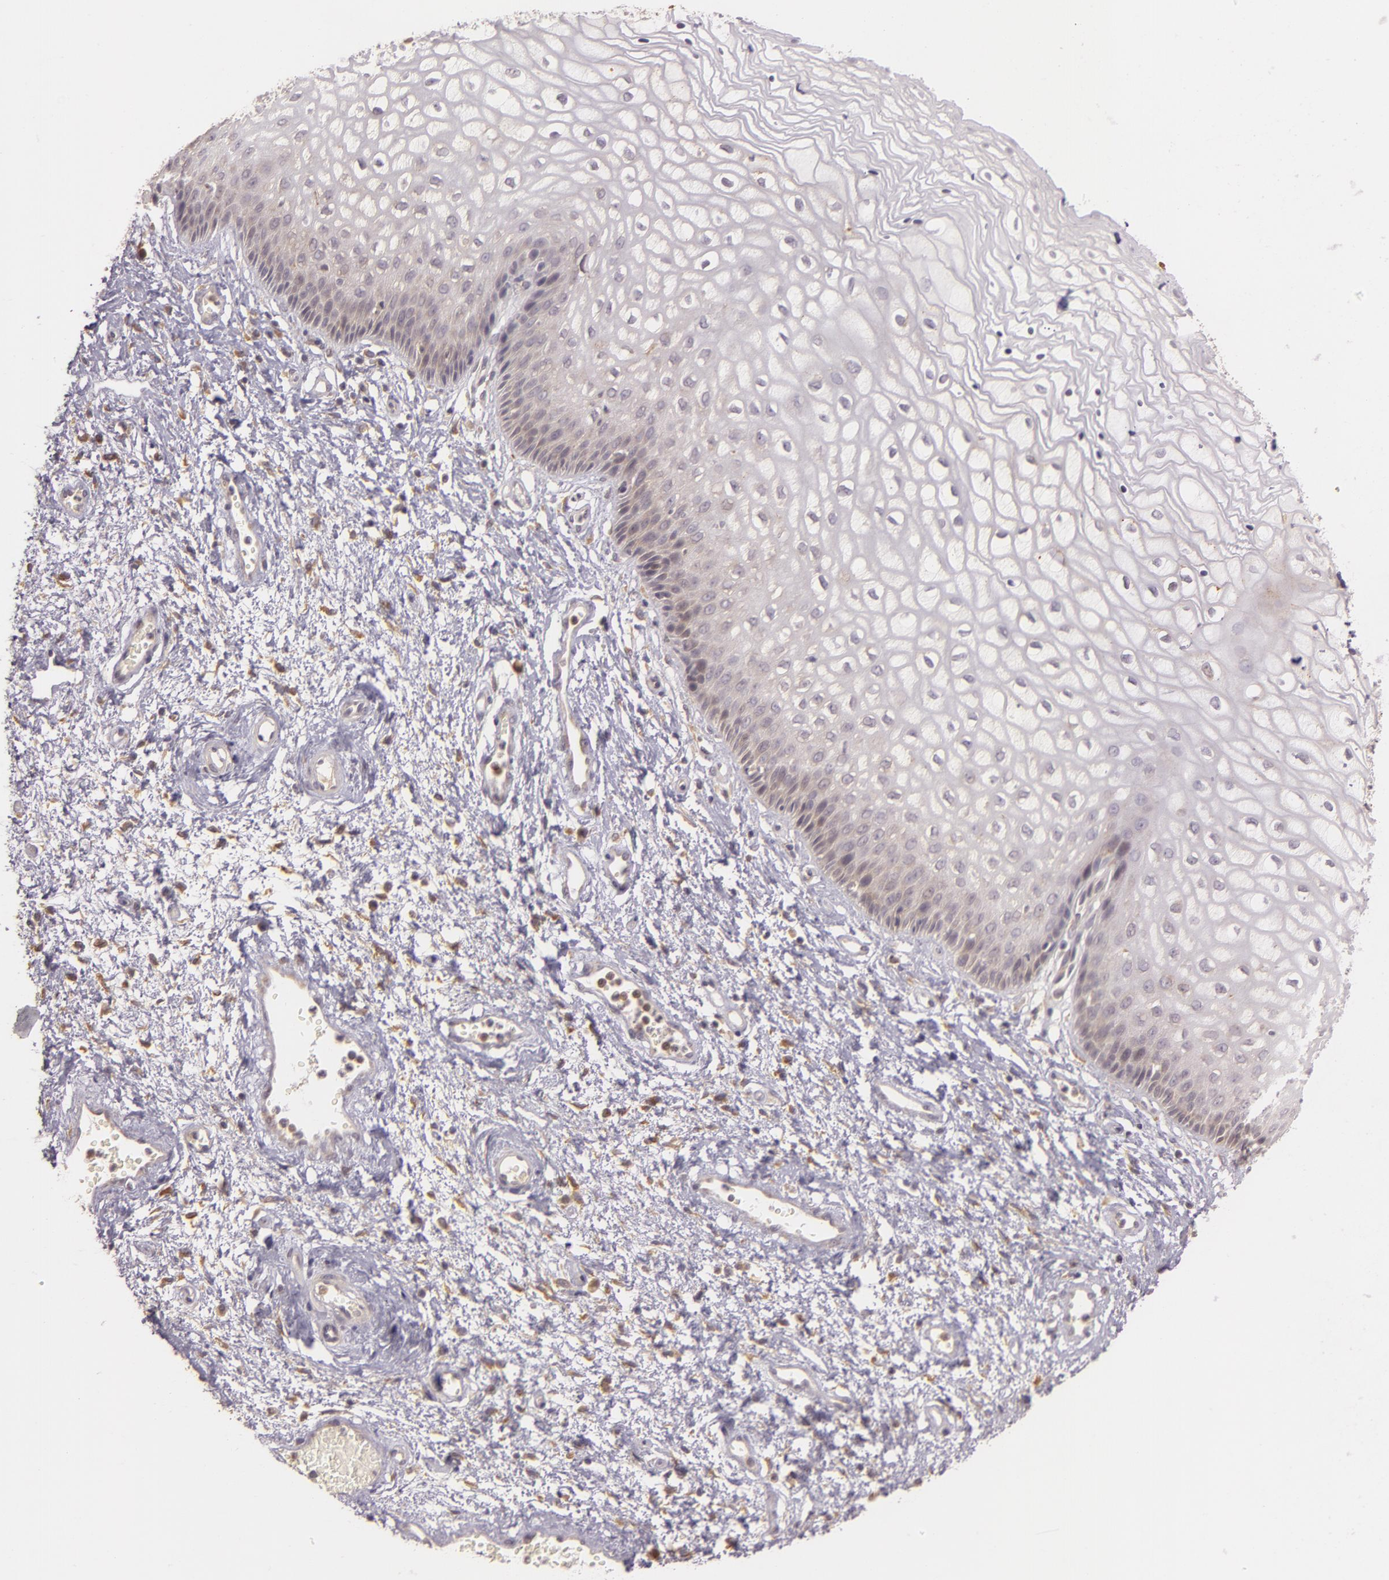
{"staining": {"intensity": "negative", "quantity": "none", "location": "none"}, "tissue": "vagina", "cell_type": "Squamous epithelial cells", "image_type": "normal", "snomed": [{"axis": "morphology", "description": "Normal tissue, NOS"}, {"axis": "topography", "description": "Vagina"}], "caption": "This is a image of IHC staining of benign vagina, which shows no staining in squamous epithelial cells.", "gene": "PPP1R3F", "patient": {"sex": "female", "age": 34}}